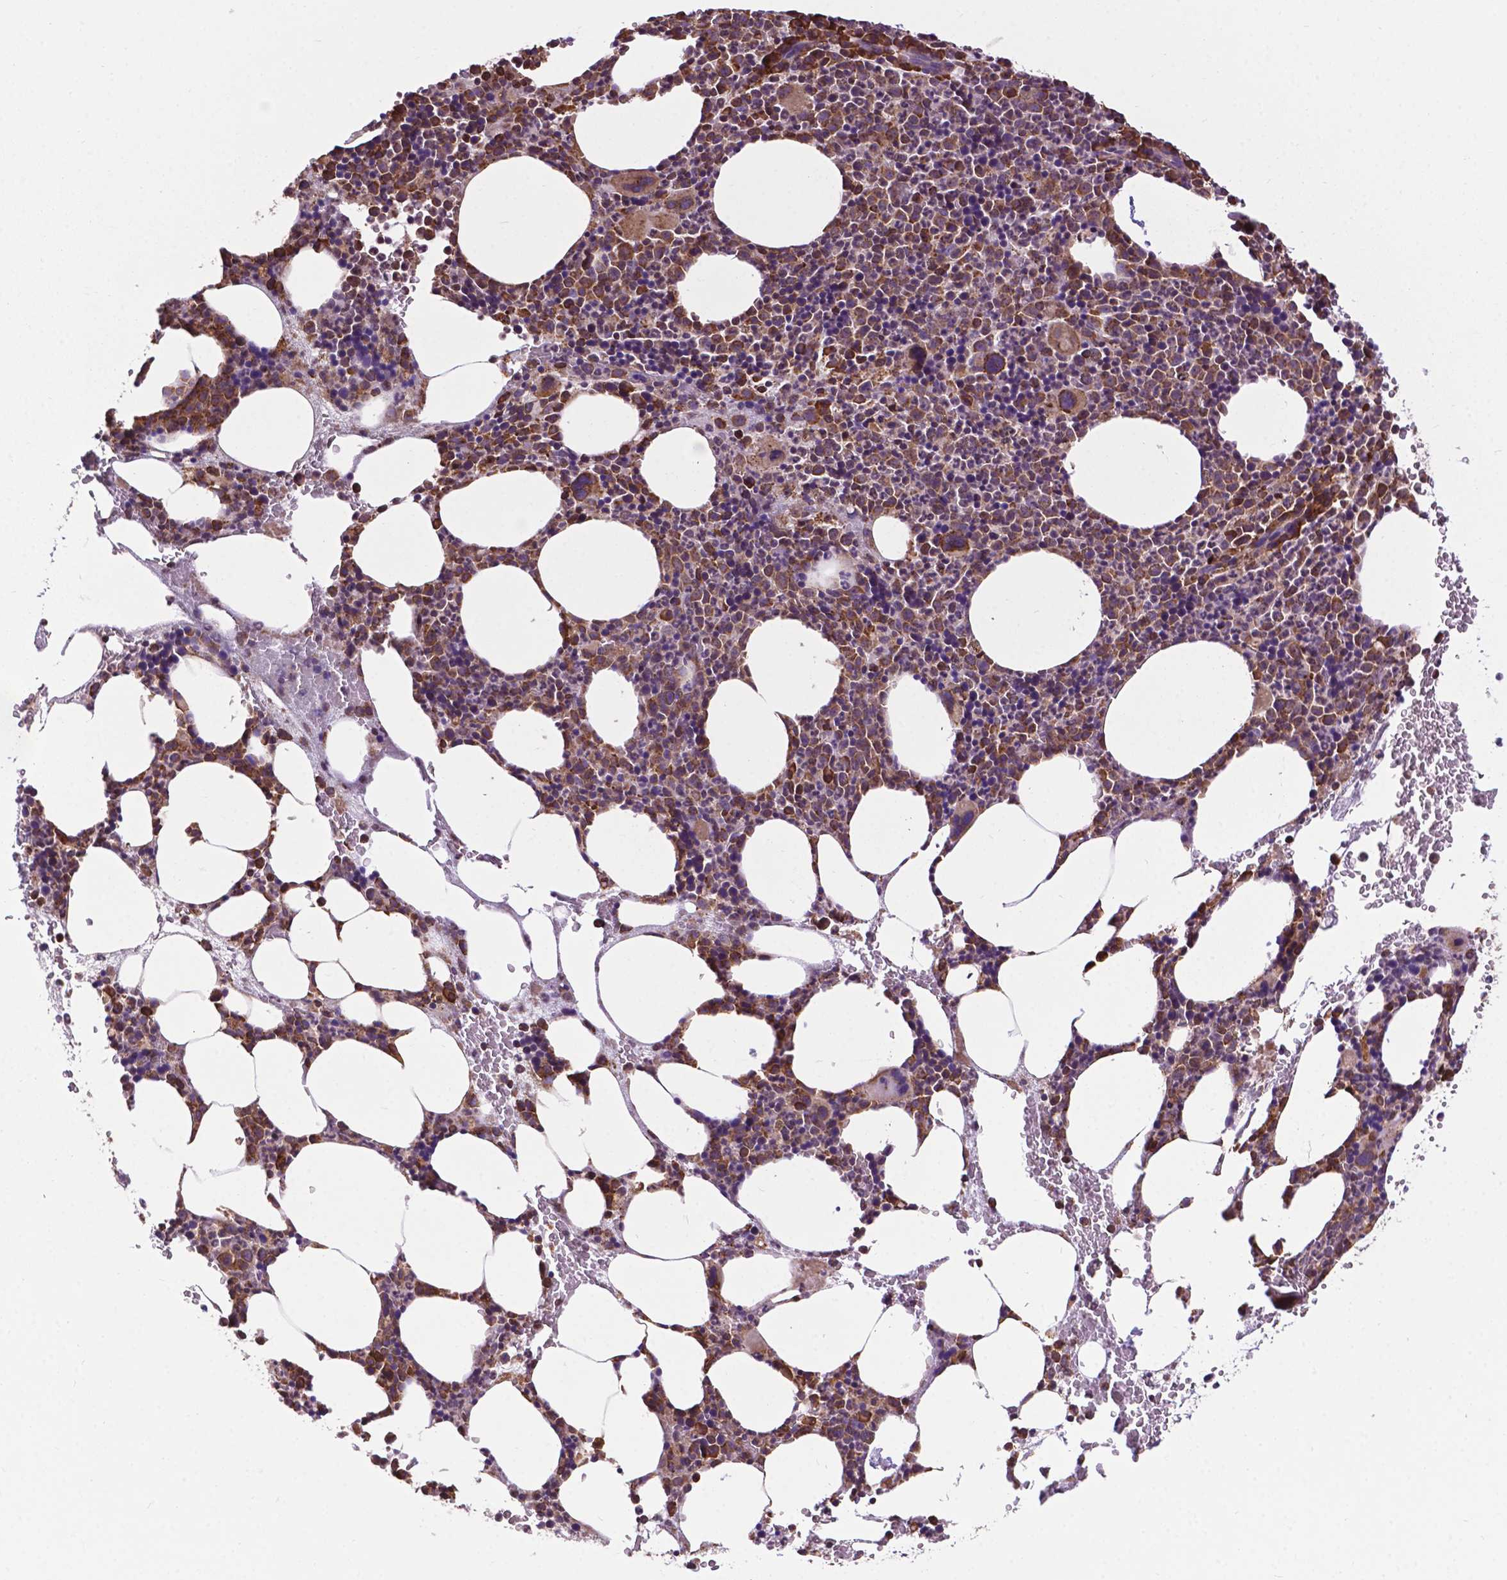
{"staining": {"intensity": "moderate", "quantity": "25%-75%", "location": "cytoplasmic/membranous"}, "tissue": "bone marrow", "cell_type": "Hematopoietic cells", "image_type": "normal", "snomed": [{"axis": "morphology", "description": "Normal tissue, NOS"}, {"axis": "topography", "description": "Bone marrow"}], "caption": "Protein positivity by IHC demonstrates moderate cytoplasmic/membranous expression in approximately 25%-75% of hematopoietic cells in benign bone marrow. (Brightfield microscopy of DAB IHC at high magnification).", "gene": "GANAB", "patient": {"sex": "male", "age": 89}}